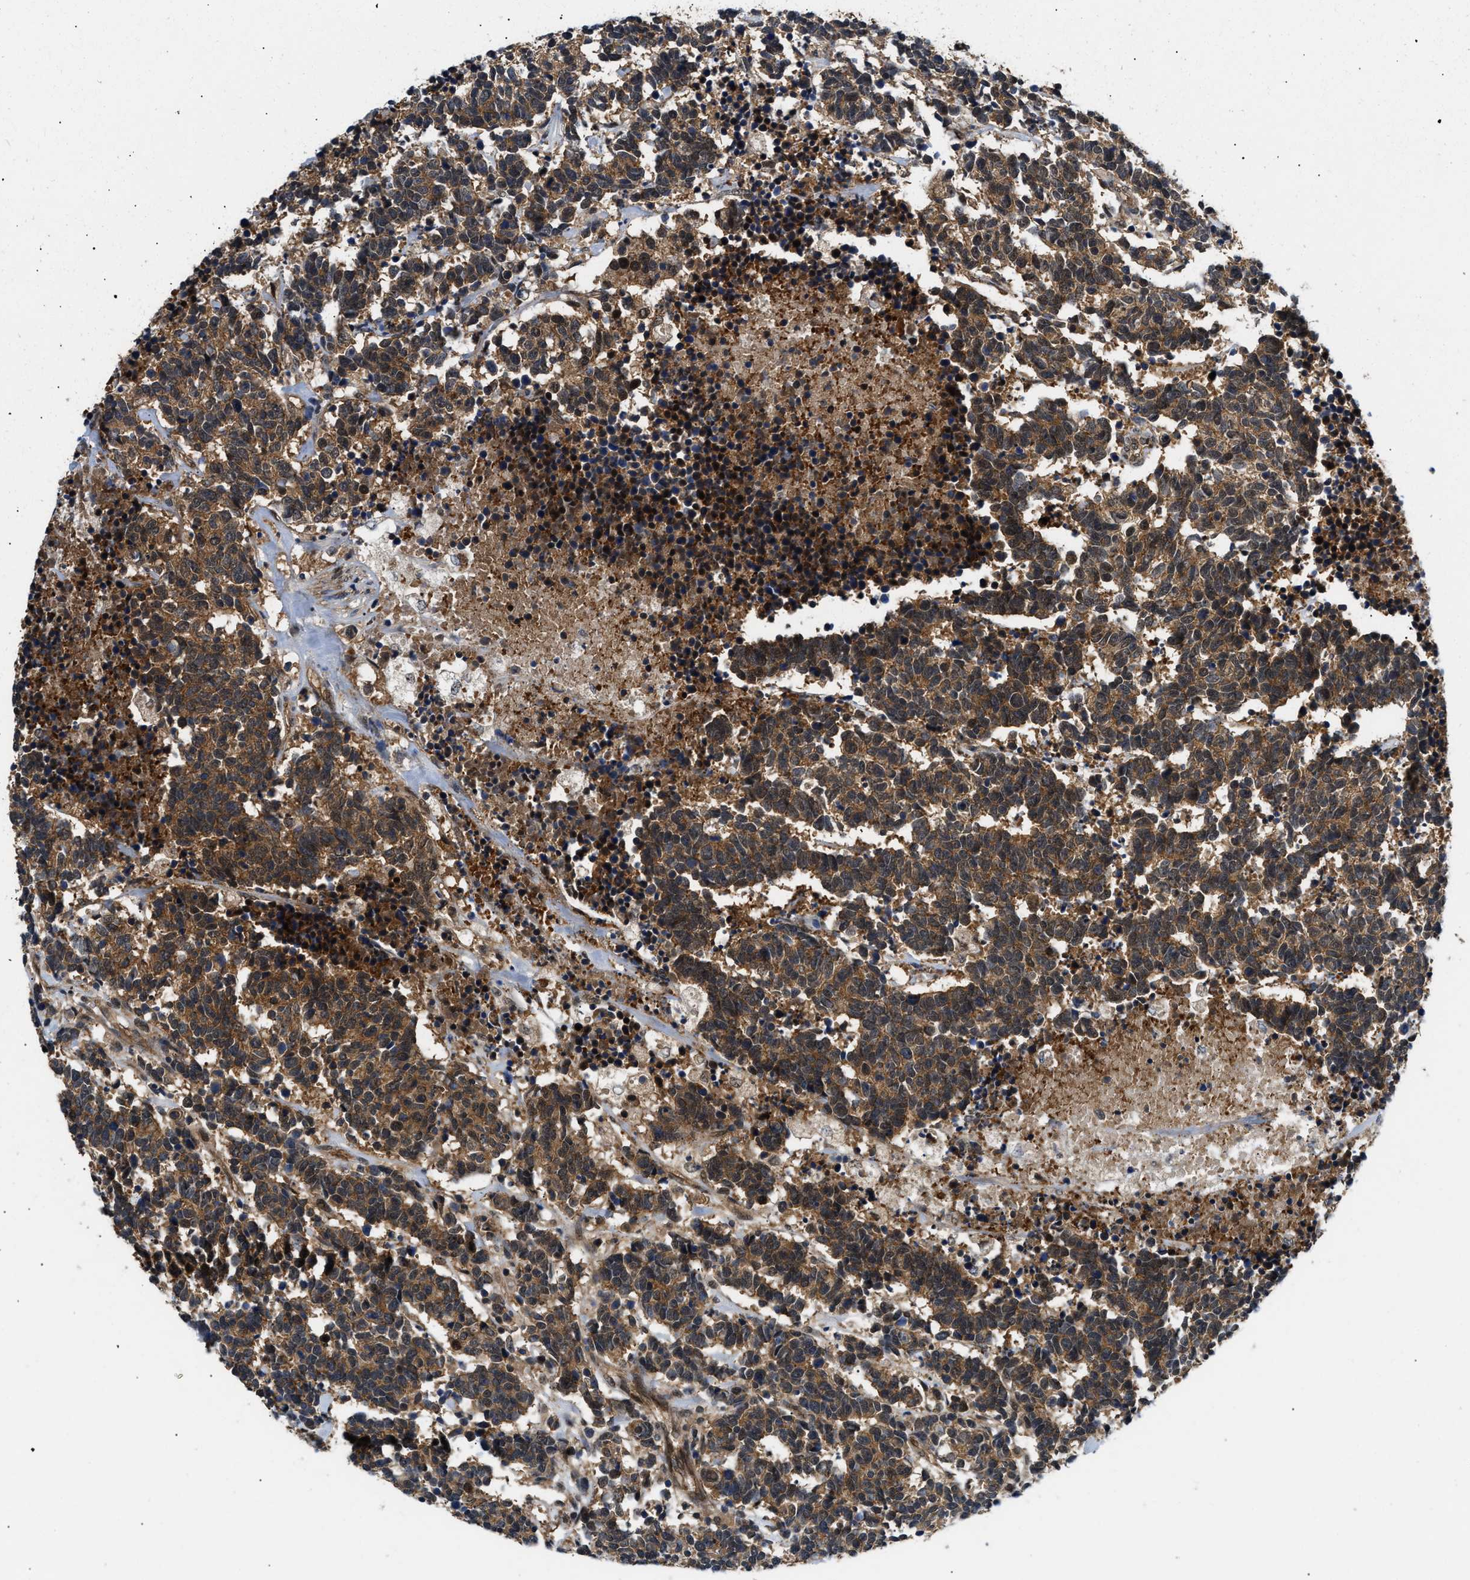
{"staining": {"intensity": "moderate", "quantity": ">75%", "location": "cytoplasmic/membranous"}, "tissue": "carcinoid", "cell_type": "Tumor cells", "image_type": "cancer", "snomed": [{"axis": "morphology", "description": "Carcinoma, NOS"}, {"axis": "morphology", "description": "Carcinoid, malignant, NOS"}, {"axis": "topography", "description": "Urinary bladder"}], "caption": "Carcinoid stained with a protein marker exhibits moderate staining in tumor cells.", "gene": "COPS2", "patient": {"sex": "male", "age": 57}}